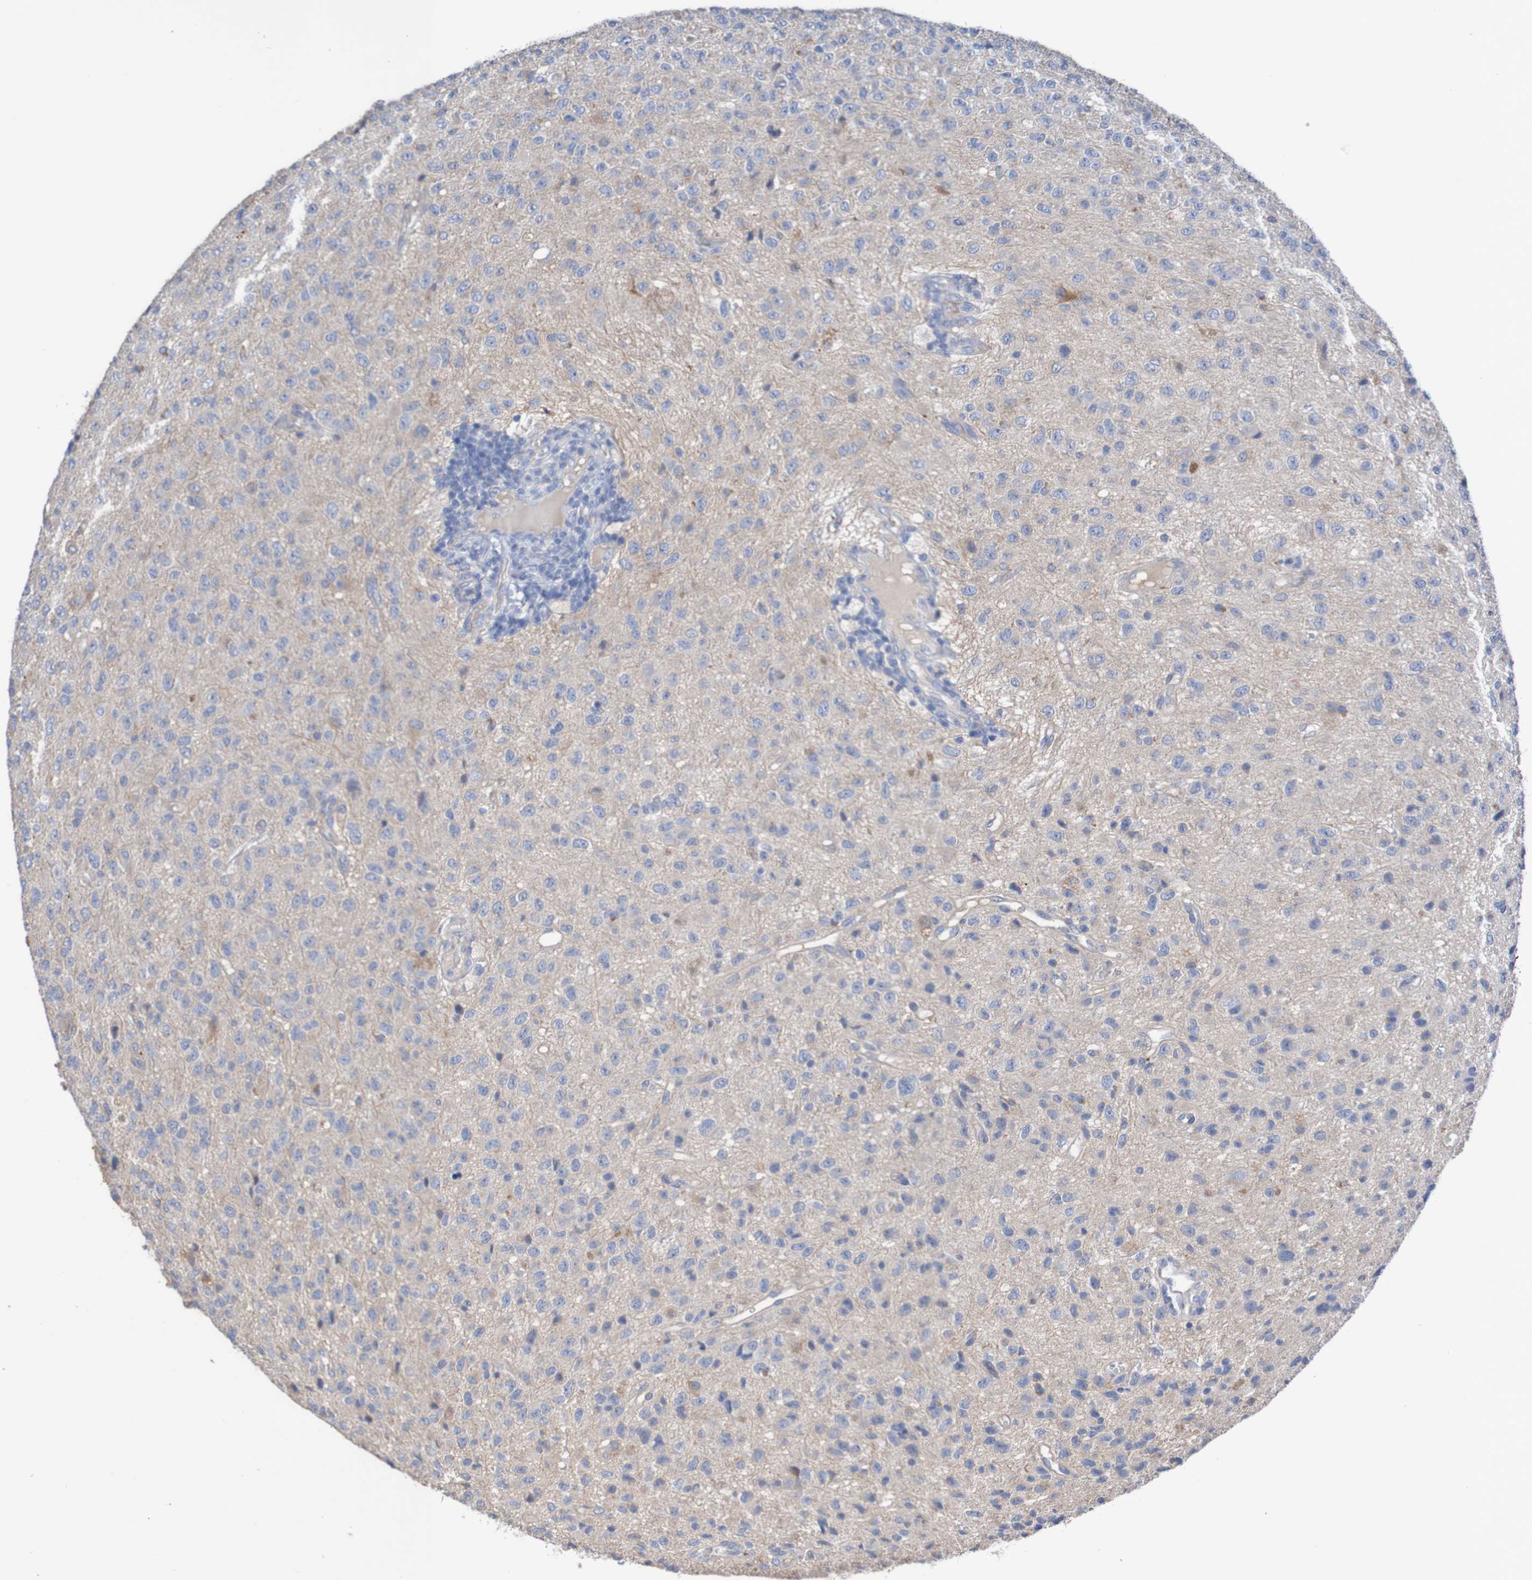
{"staining": {"intensity": "negative", "quantity": "none", "location": "none"}, "tissue": "glioma", "cell_type": "Tumor cells", "image_type": "cancer", "snomed": [{"axis": "morphology", "description": "Glioma, malignant, High grade"}, {"axis": "topography", "description": "pancreas cauda"}], "caption": "Immunohistochemistry of malignant high-grade glioma displays no expression in tumor cells.", "gene": "PHYH", "patient": {"sex": "male", "age": 60}}